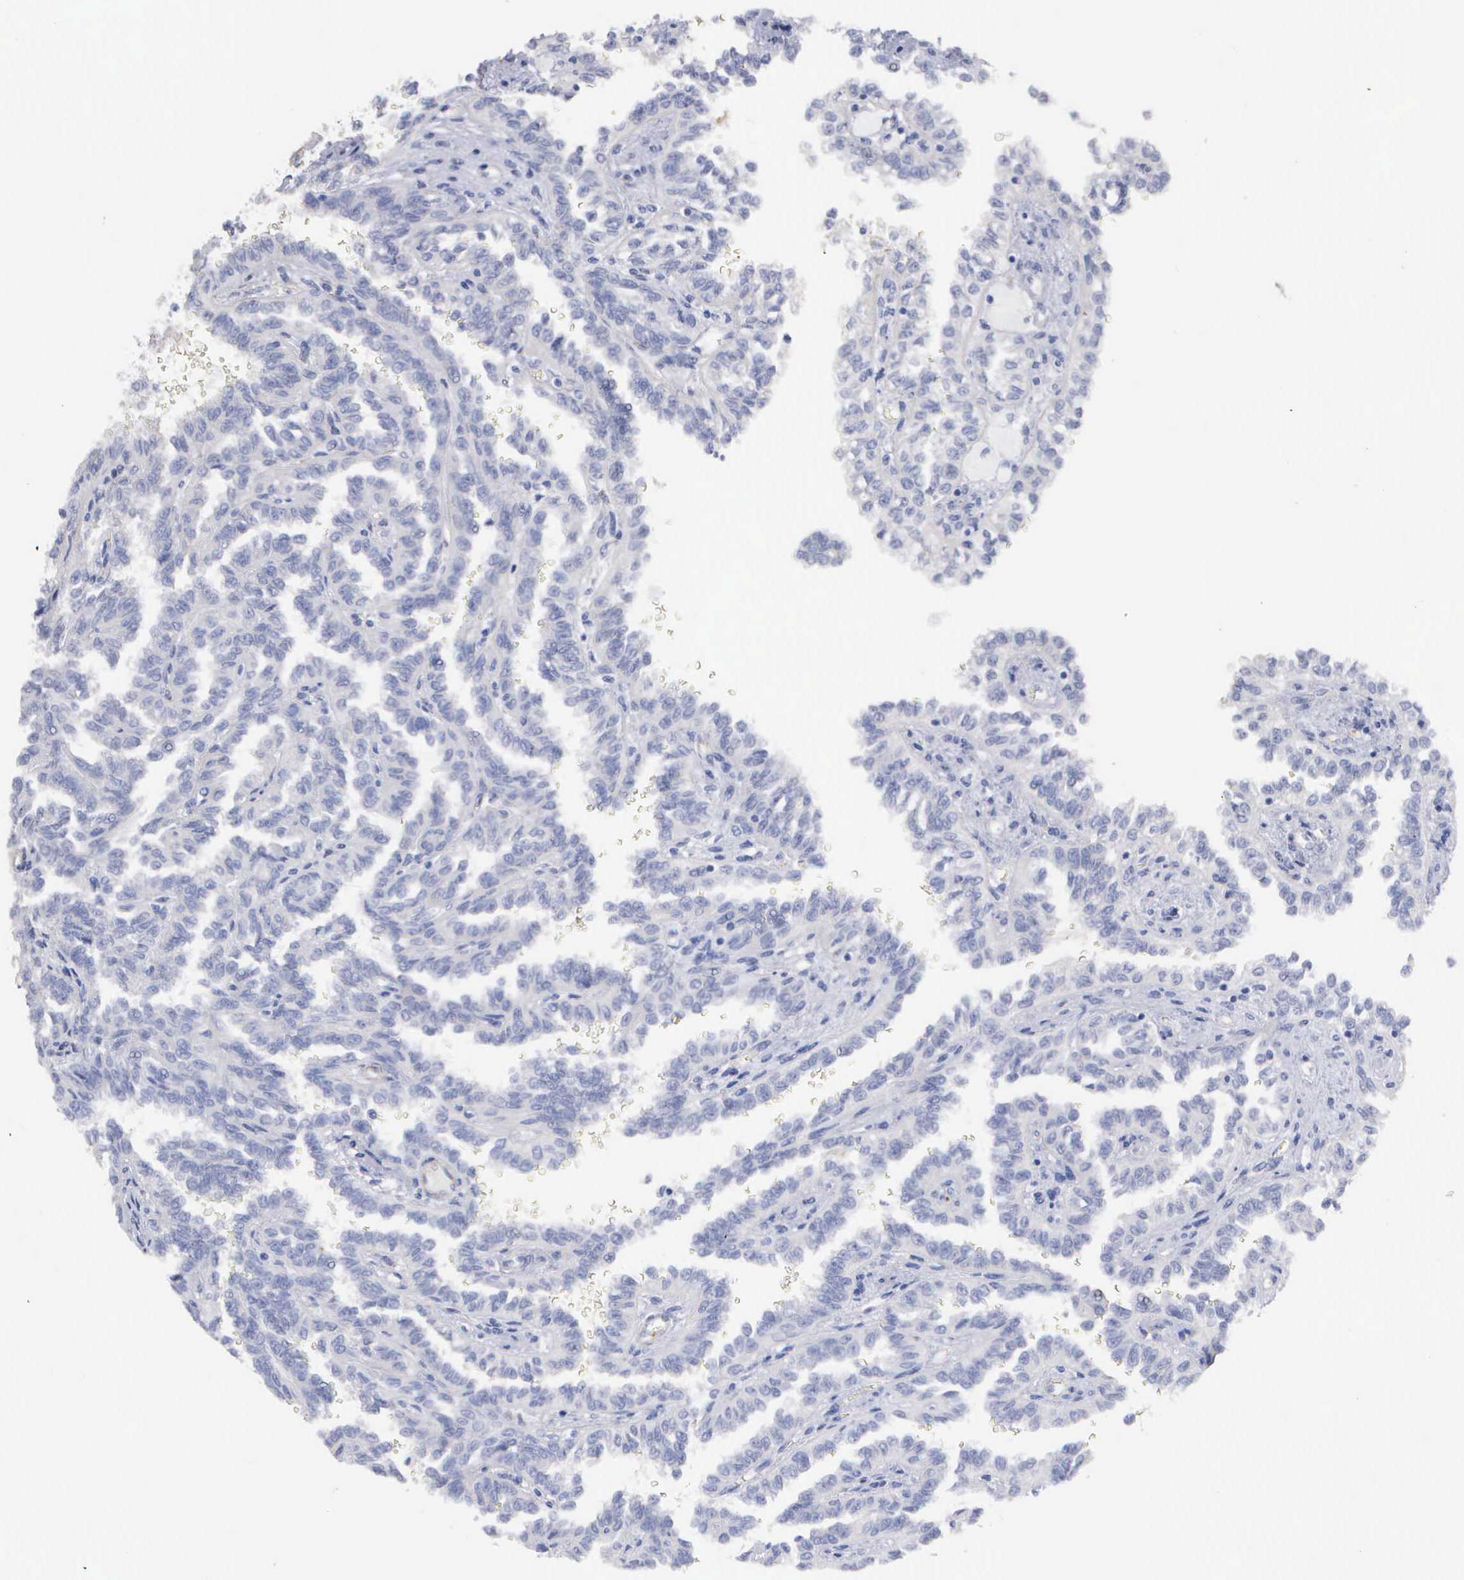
{"staining": {"intensity": "negative", "quantity": "none", "location": "none"}, "tissue": "renal cancer", "cell_type": "Tumor cells", "image_type": "cancer", "snomed": [{"axis": "morphology", "description": "Inflammation, NOS"}, {"axis": "morphology", "description": "Adenocarcinoma, NOS"}, {"axis": "topography", "description": "Kidney"}], "caption": "Tumor cells show no significant protein staining in renal cancer.", "gene": "ELFN2", "patient": {"sex": "male", "age": 68}}